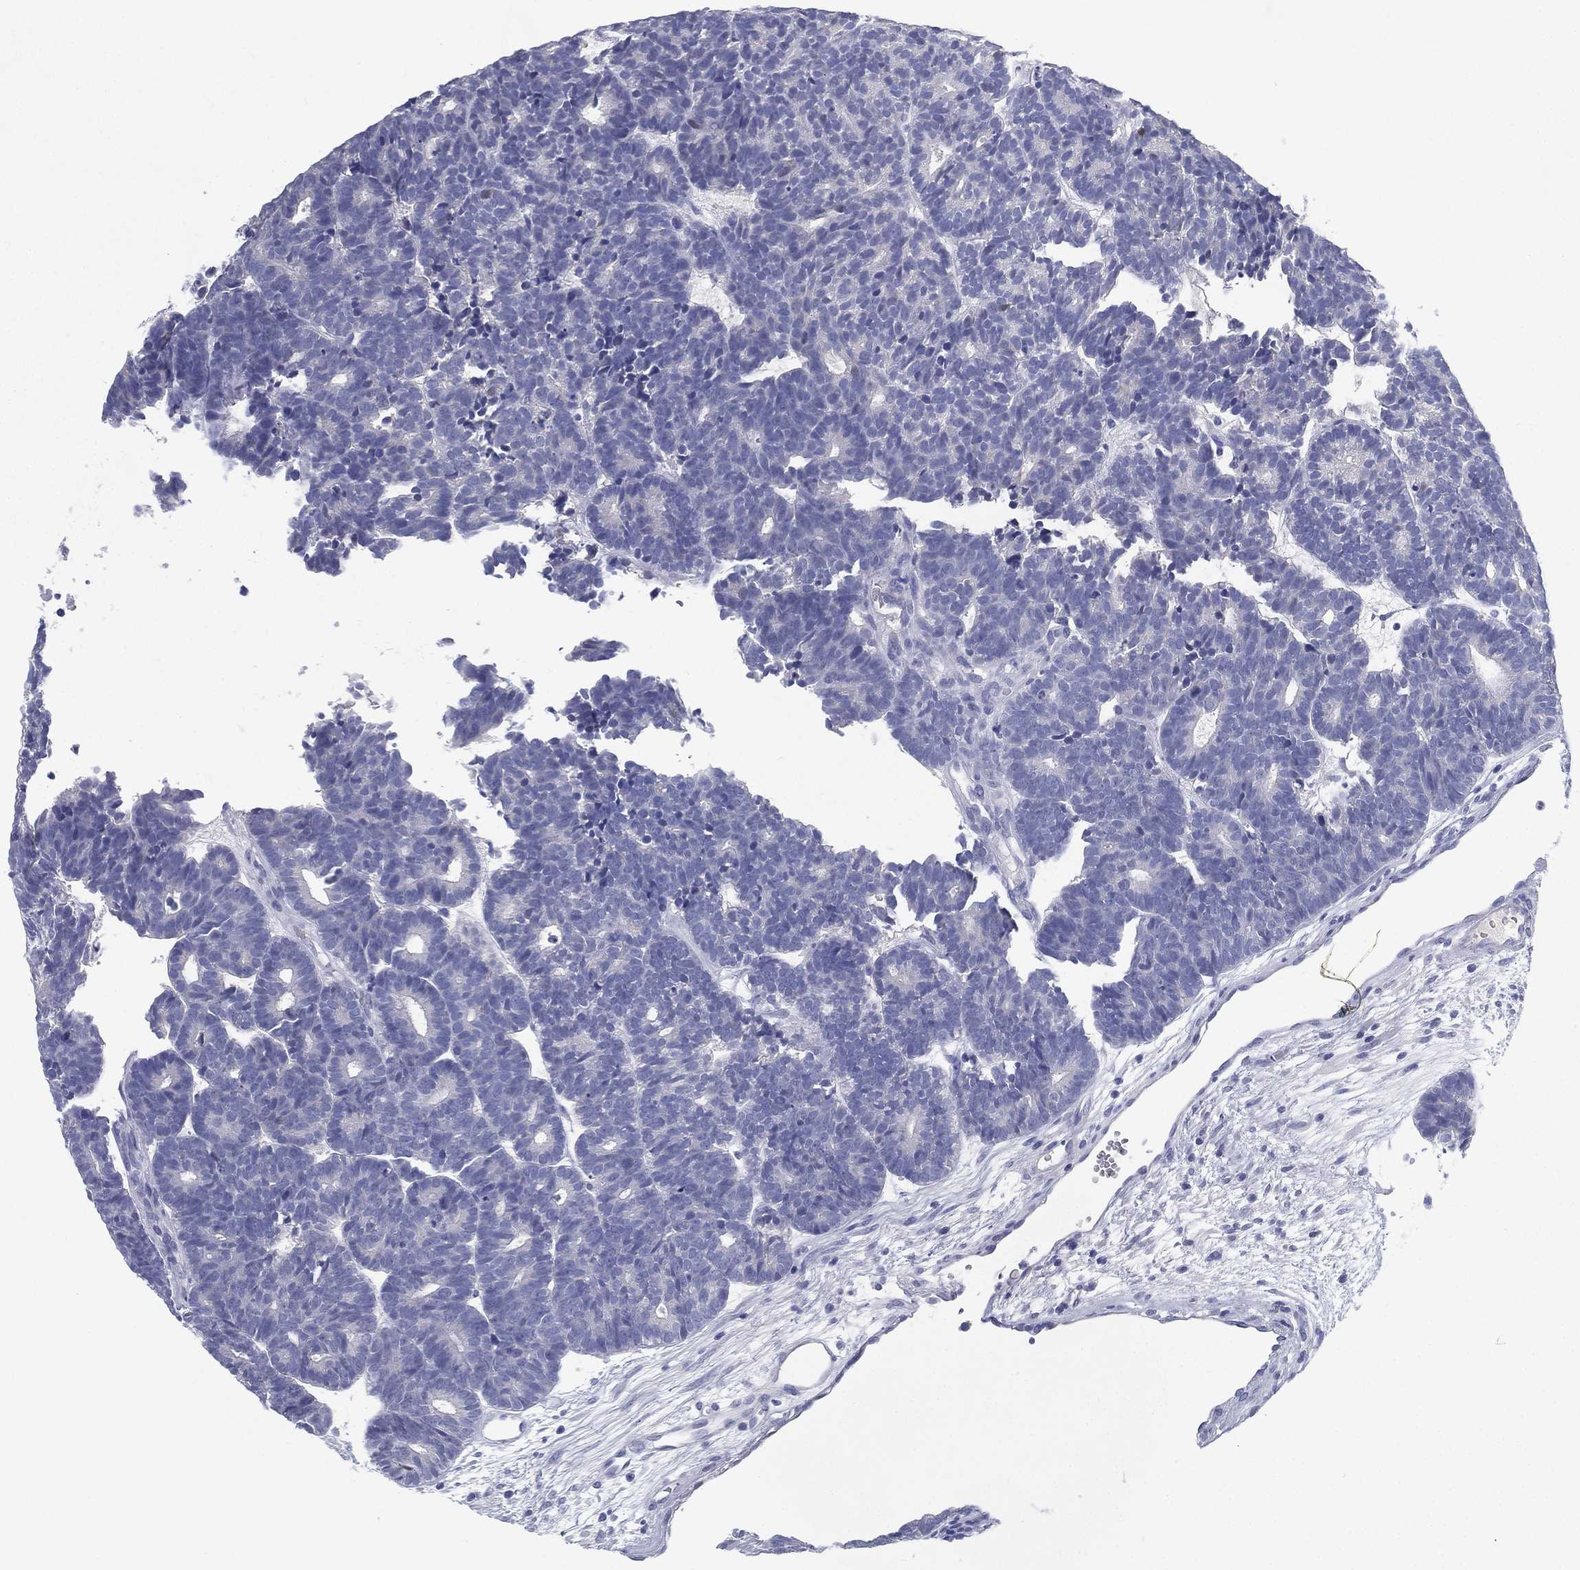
{"staining": {"intensity": "negative", "quantity": "none", "location": "none"}, "tissue": "head and neck cancer", "cell_type": "Tumor cells", "image_type": "cancer", "snomed": [{"axis": "morphology", "description": "Adenocarcinoma, NOS"}, {"axis": "topography", "description": "Head-Neck"}], "caption": "Histopathology image shows no significant protein positivity in tumor cells of head and neck cancer (adenocarcinoma).", "gene": "RGS13", "patient": {"sex": "female", "age": 81}}